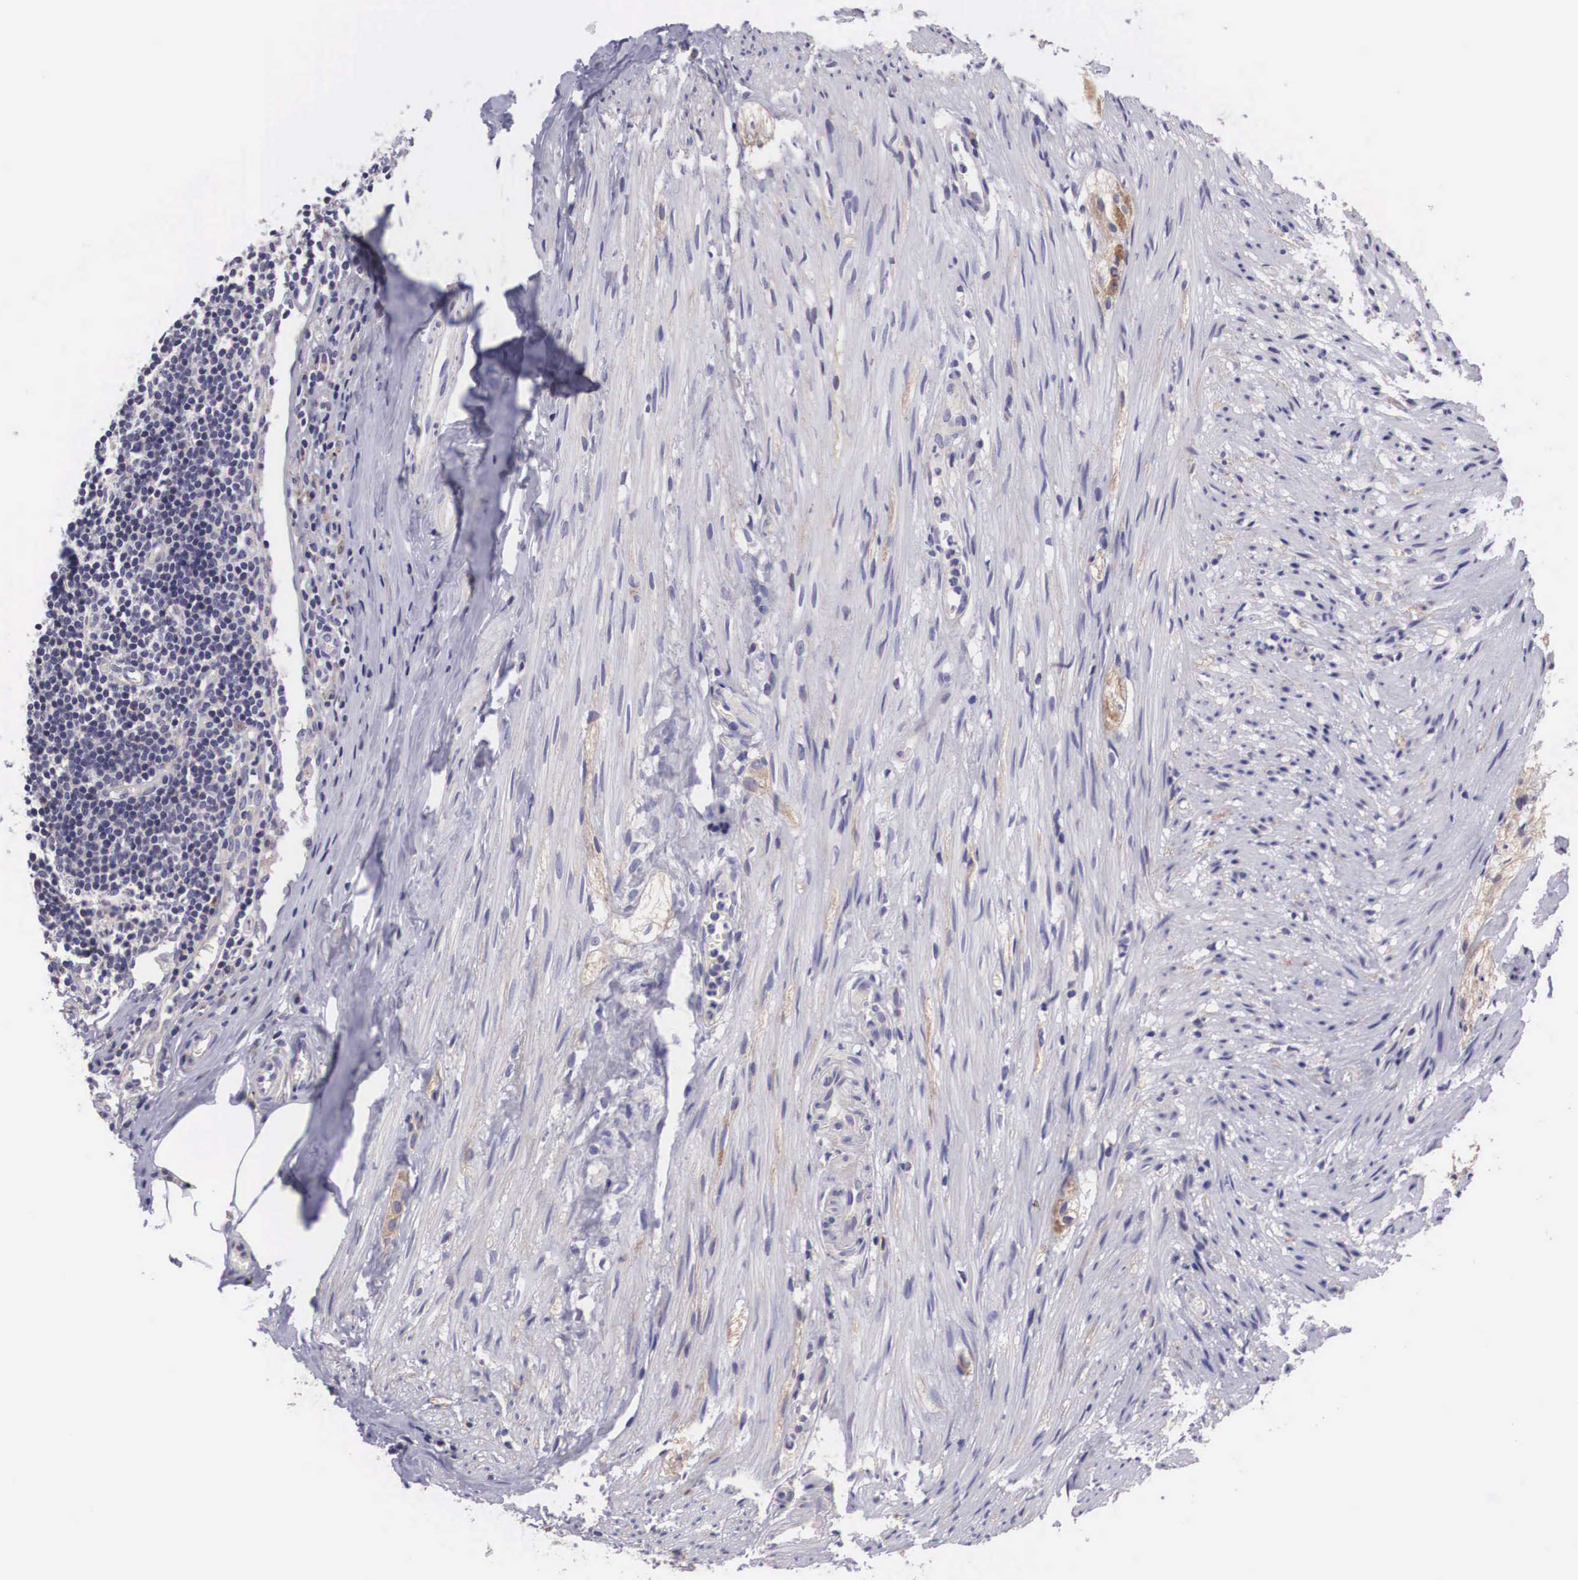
{"staining": {"intensity": "weak", "quantity": "<25%", "location": "cytoplasmic/membranous"}, "tissue": "appendix", "cell_type": "Glandular cells", "image_type": "normal", "snomed": [{"axis": "morphology", "description": "Normal tissue, NOS"}, {"axis": "topography", "description": "Appendix"}], "caption": "Immunohistochemical staining of normal human appendix demonstrates no significant staining in glandular cells. The staining was performed using DAB (3,3'-diaminobenzidine) to visualize the protein expression in brown, while the nuclei were stained in blue with hematoxylin (Magnification: 20x).", "gene": "ARG2", "patient": {"sex": "female", "age": 34}}